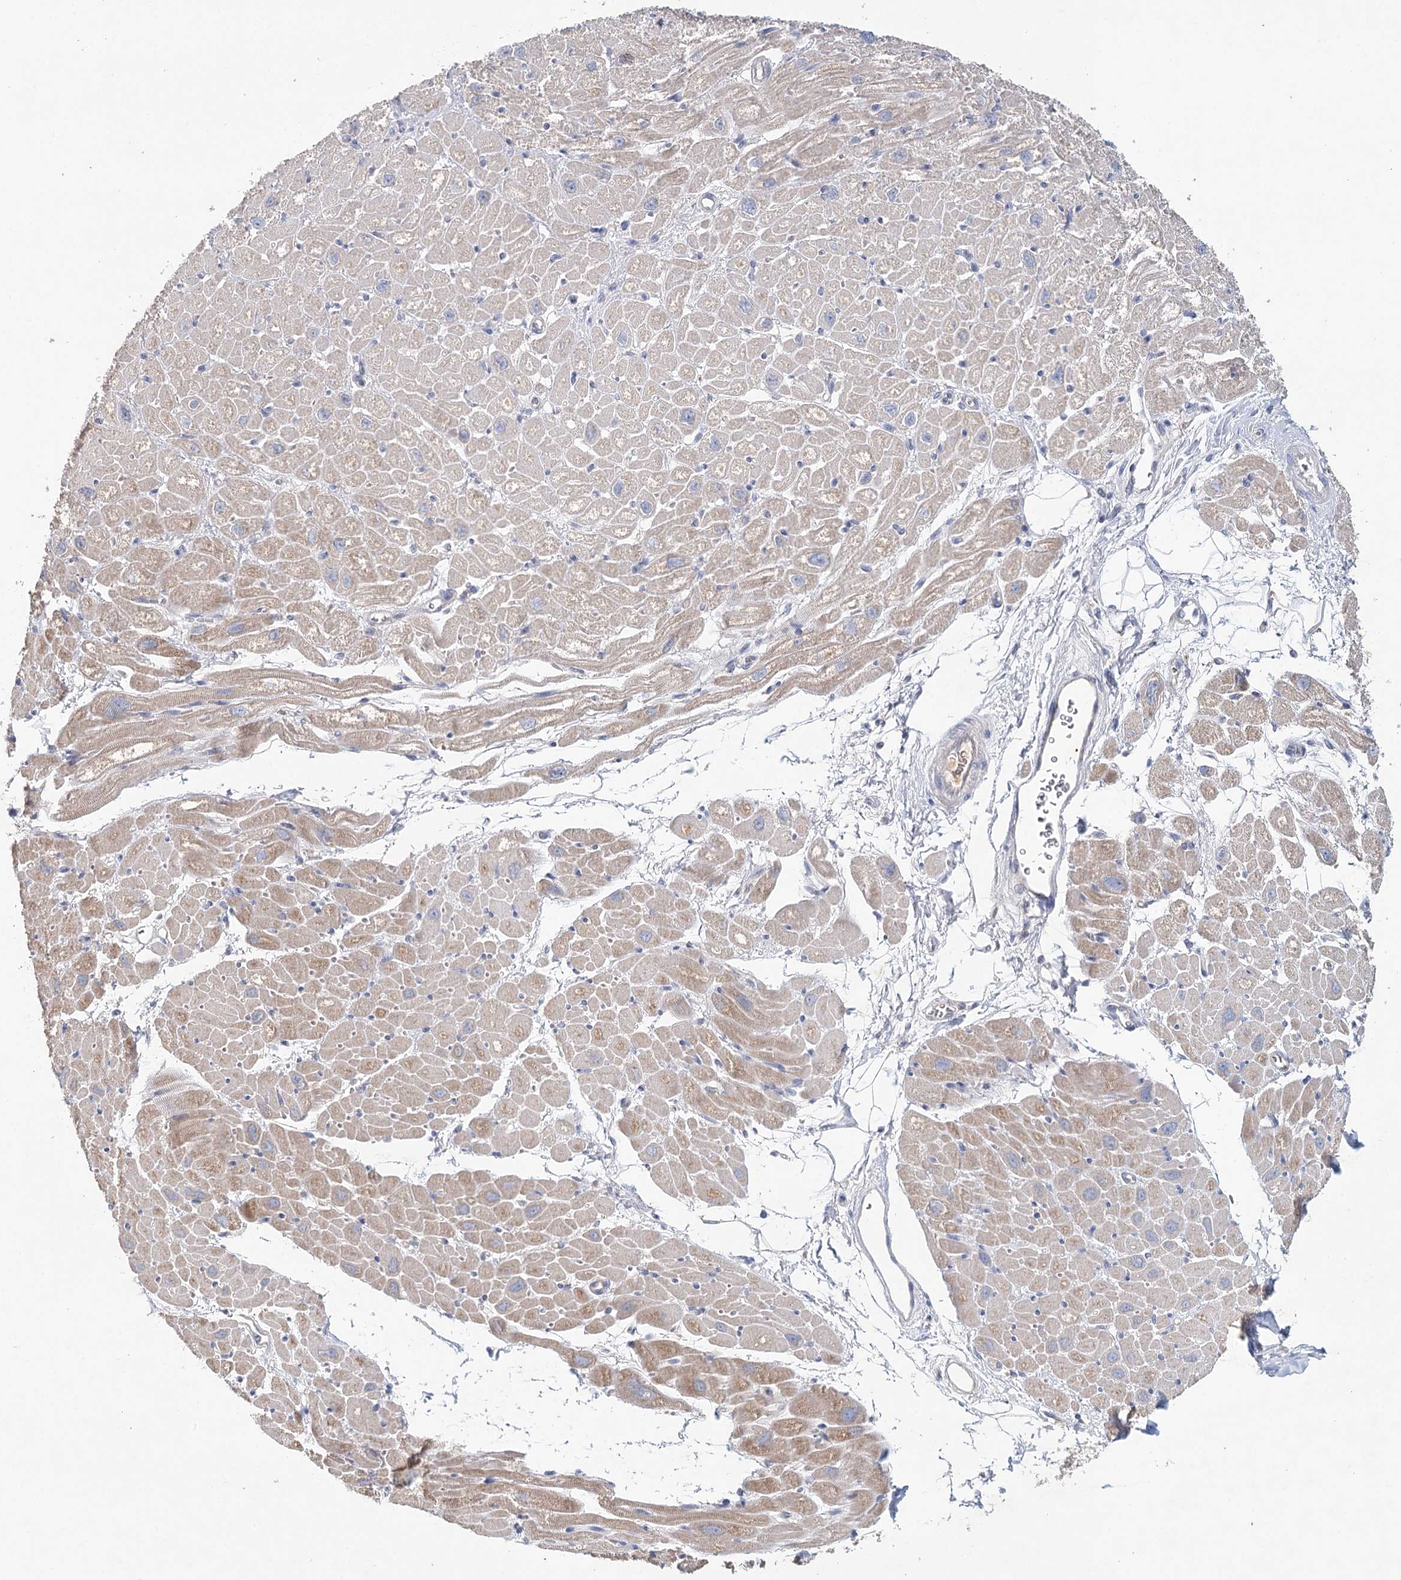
{"staining": {"intensity": "weak", "quantity": "25%-75%", "location": "cytoplasmic/membranous"}, "tissue": "heart muscle", "cell_type": "Cardiomyocytes", "image_type": "normal", "snomed": [{"axis": "morphology", "description": "Normal tissue, NOS"}, {"axis": "topography", "description": "Heart"}], "caption": "This micrograph exhibits immunohistochemistry staining of unremarkable human heart muscle, with low weak cytoplasmic/membranous staining in approximately 25%-75% of cardiomyocytes.", "gene": "ARHGAP44", "patient": {"sex": "male", "age": 50}}